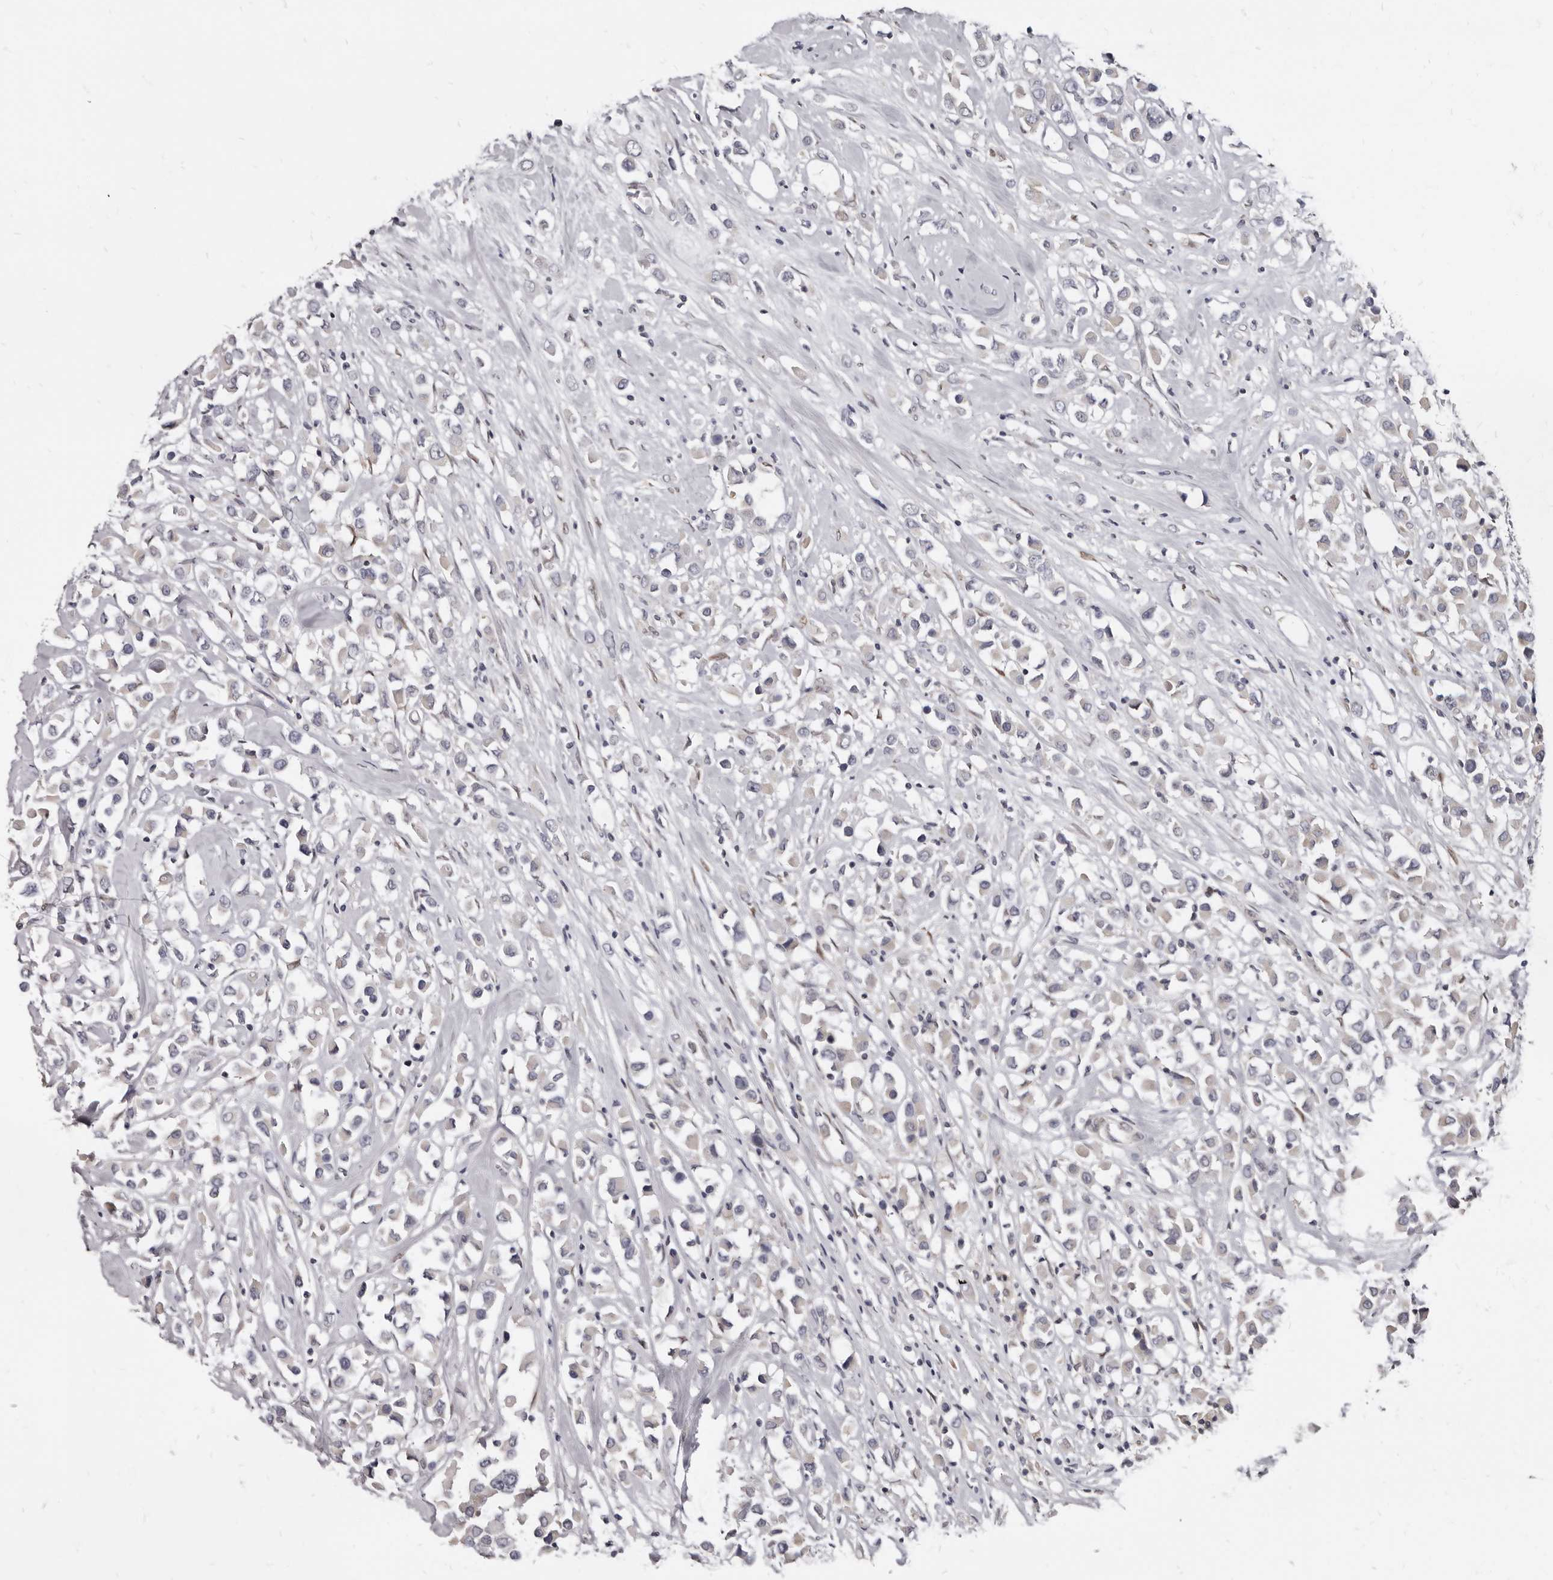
{"staining": {"intensity": "weak", "quantity": "<25%", "location": "cytoplasmic/membranous"}, "tissue": "breast cancer", "cell_type": "Tumor cells", "image_type": "cancer", "snomed": [{"axis": "morphology", "description": "Duct carcinoma"}, {"axis": "topography", "description": "Breast"}], "caption": "This is a image of immunohistochemistry (IHC) staining of breast invasive ductal carcinoma, which shows no staining in tumor cells.", "gene": "MRGPRF", "patient": {"sex": "female", "age": 61}}